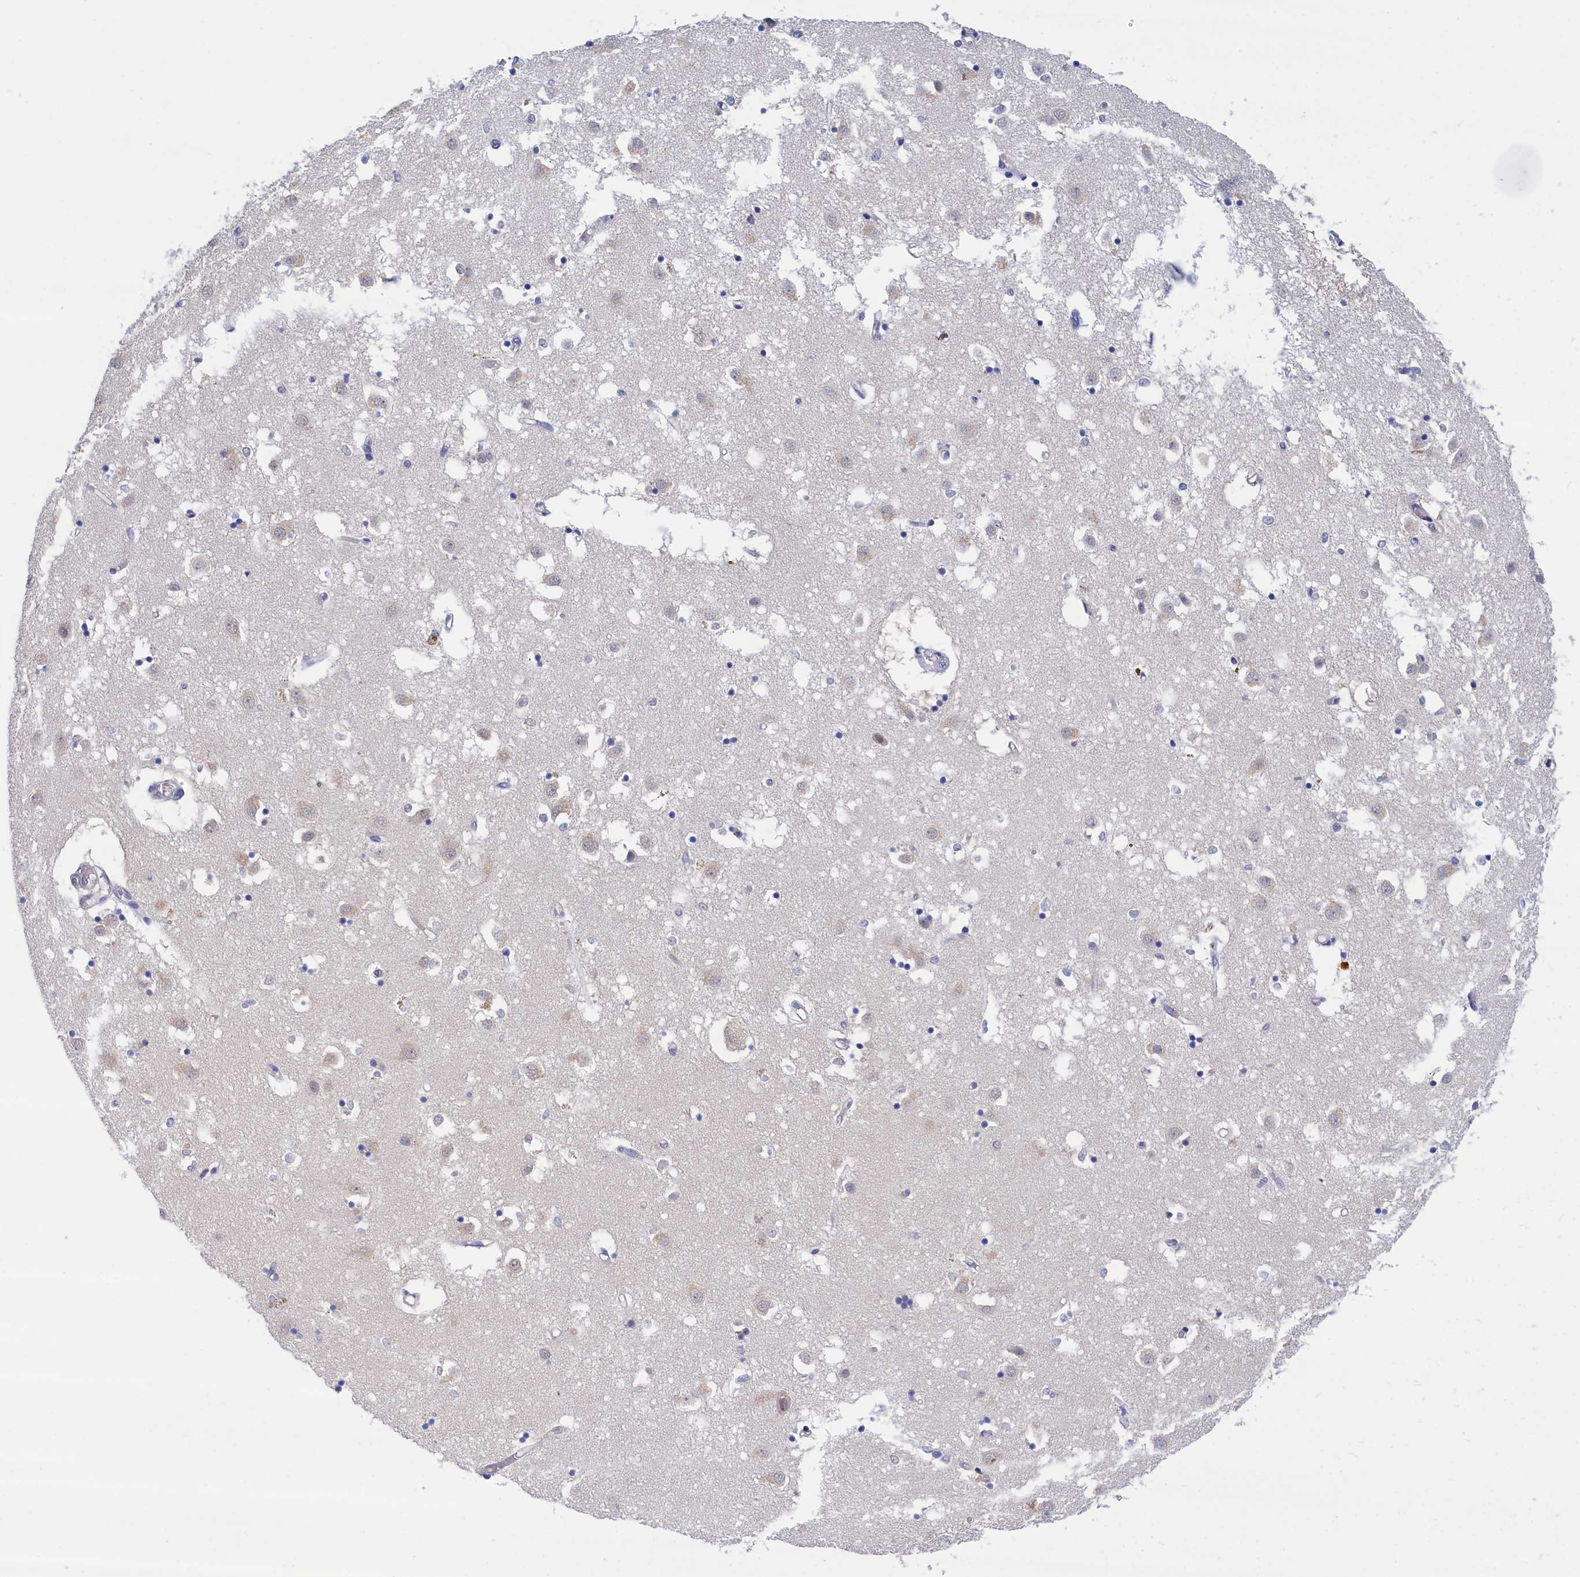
{"staining": {"intensity": "negative", "quantity": "none", "location": "none"}, "tissue": "caudate", "cell_type": "Glial cells", "image_type": "normal", "snomed": [{"axis": "morphology", "description": "Normal tissue, NOS"}, {"axis": "topography", "description": "Lateral ventricle wall"}], "caption": "Immunohistochemical staining of unremarkable caudate displays no significant expression in glial cells. (DAB immunohistochemistry with hematoxylin counter stain).", "gene": "PGP", "patient": {"sex": "male", "age": 70}}